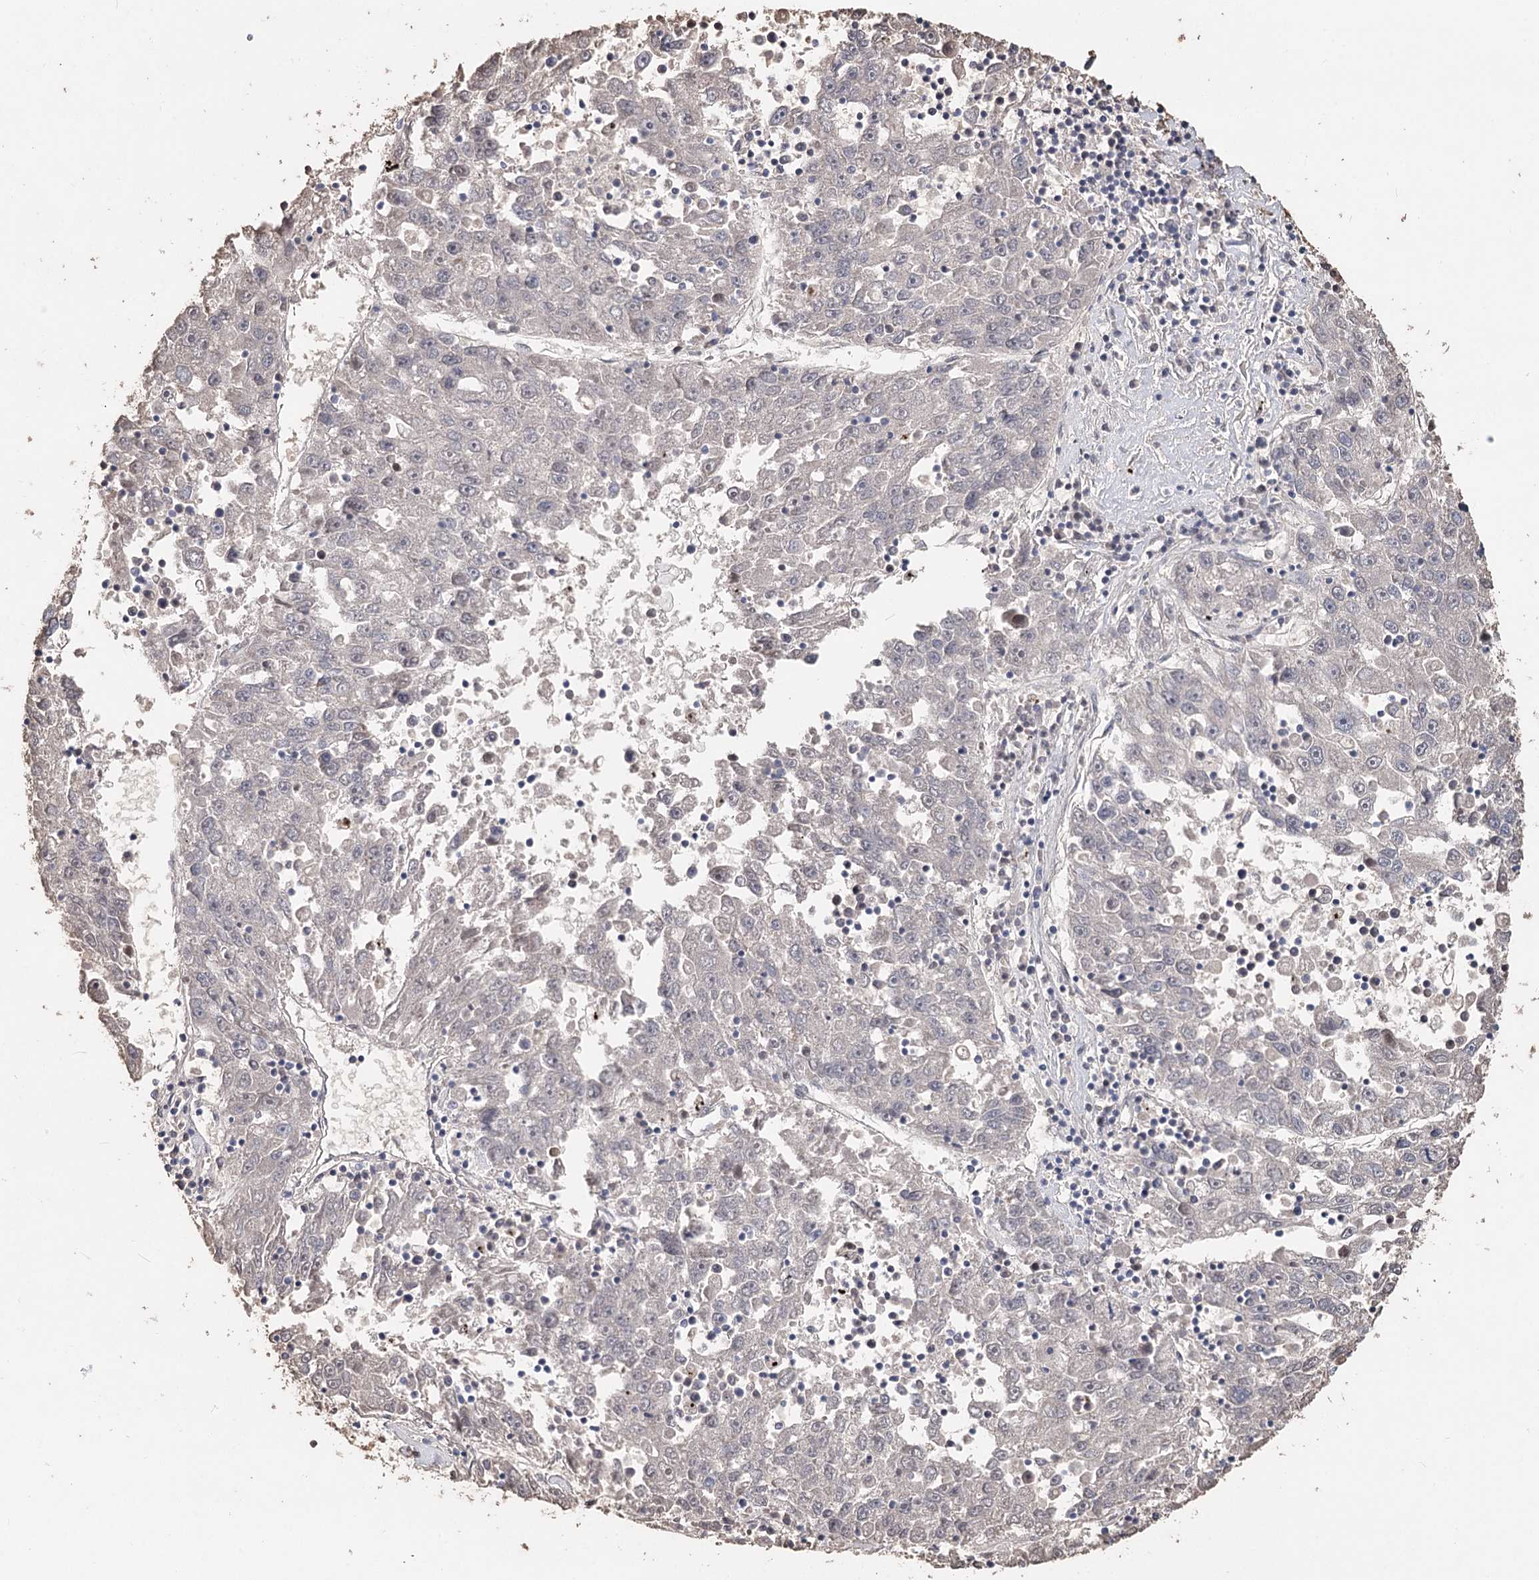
{"staining": {"intensity": "negative", "quantity": "none", "location": "none"}, "tissue": "liver cancer", "cell_type": "Tumor cells", "image_type": "cancer", "snomed": [{"axis": "morphology", "description": "Carcinoma, Hepatocellular, NOS"}, {"axis": "topography", "description": "Liver"}], "caption": "Protein analysis of liver cancer exhibits no significant positivity in tumor cells.", "gene": "FBXO7", "patient": {"sex": "male", "age": 49}}